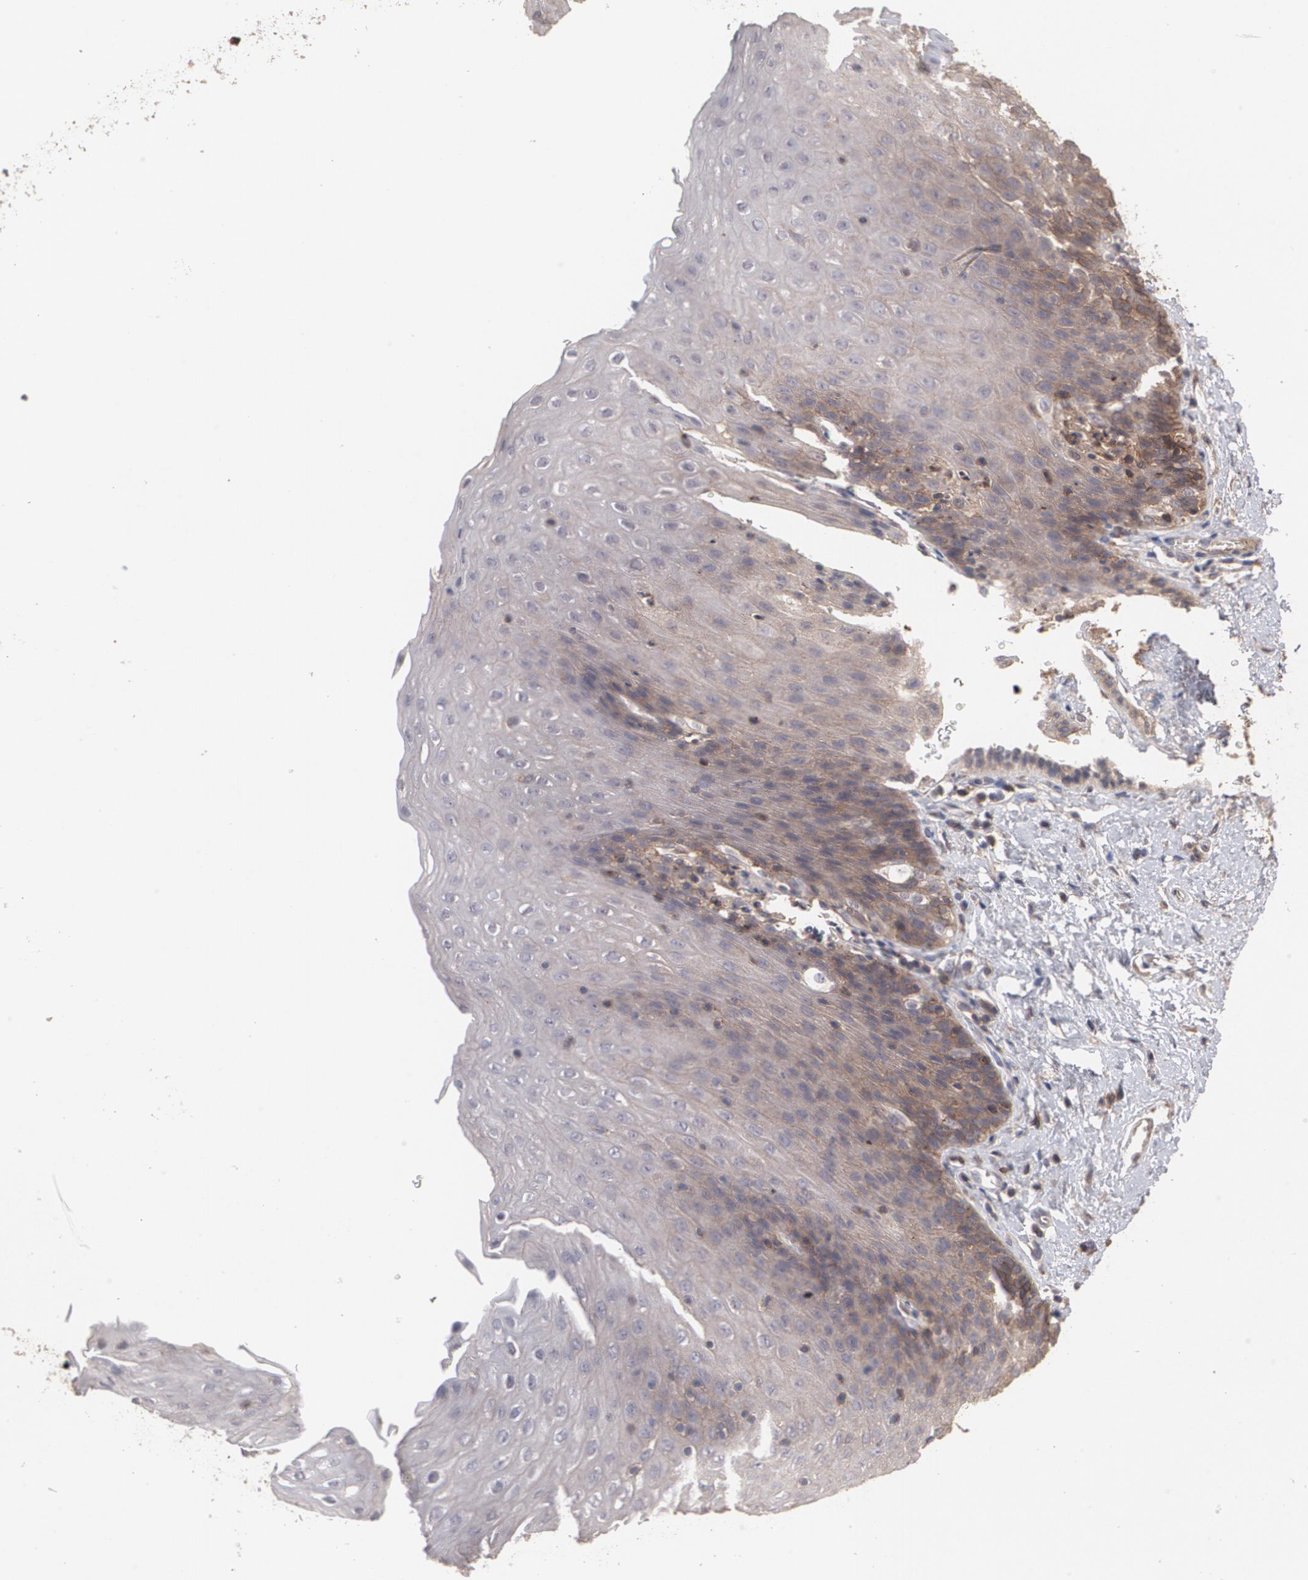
{"staining": {"intensity": "moderate", "quantity": "<25%", "location": "cytoplasmic/membranous"}, "tissue": "esophagus", "cell_type": "Squamous epithelial cells", "image_type": "normal", "snomed": [{"axis": "morphology", "description": "Normal tissue, NOS"}, {"axis": "topography", "description": "Esophagus"}], "caption": "DAB (3,3'-diaminobenzidine) immunohistochemical staining of benign human esophagus reveals moderate cytoplasmic/membranous protein positivity in approximately <25% of squamous epithelial cells.", "gene": "ARF6", "patient": {"sex": "female", "age": 61}}